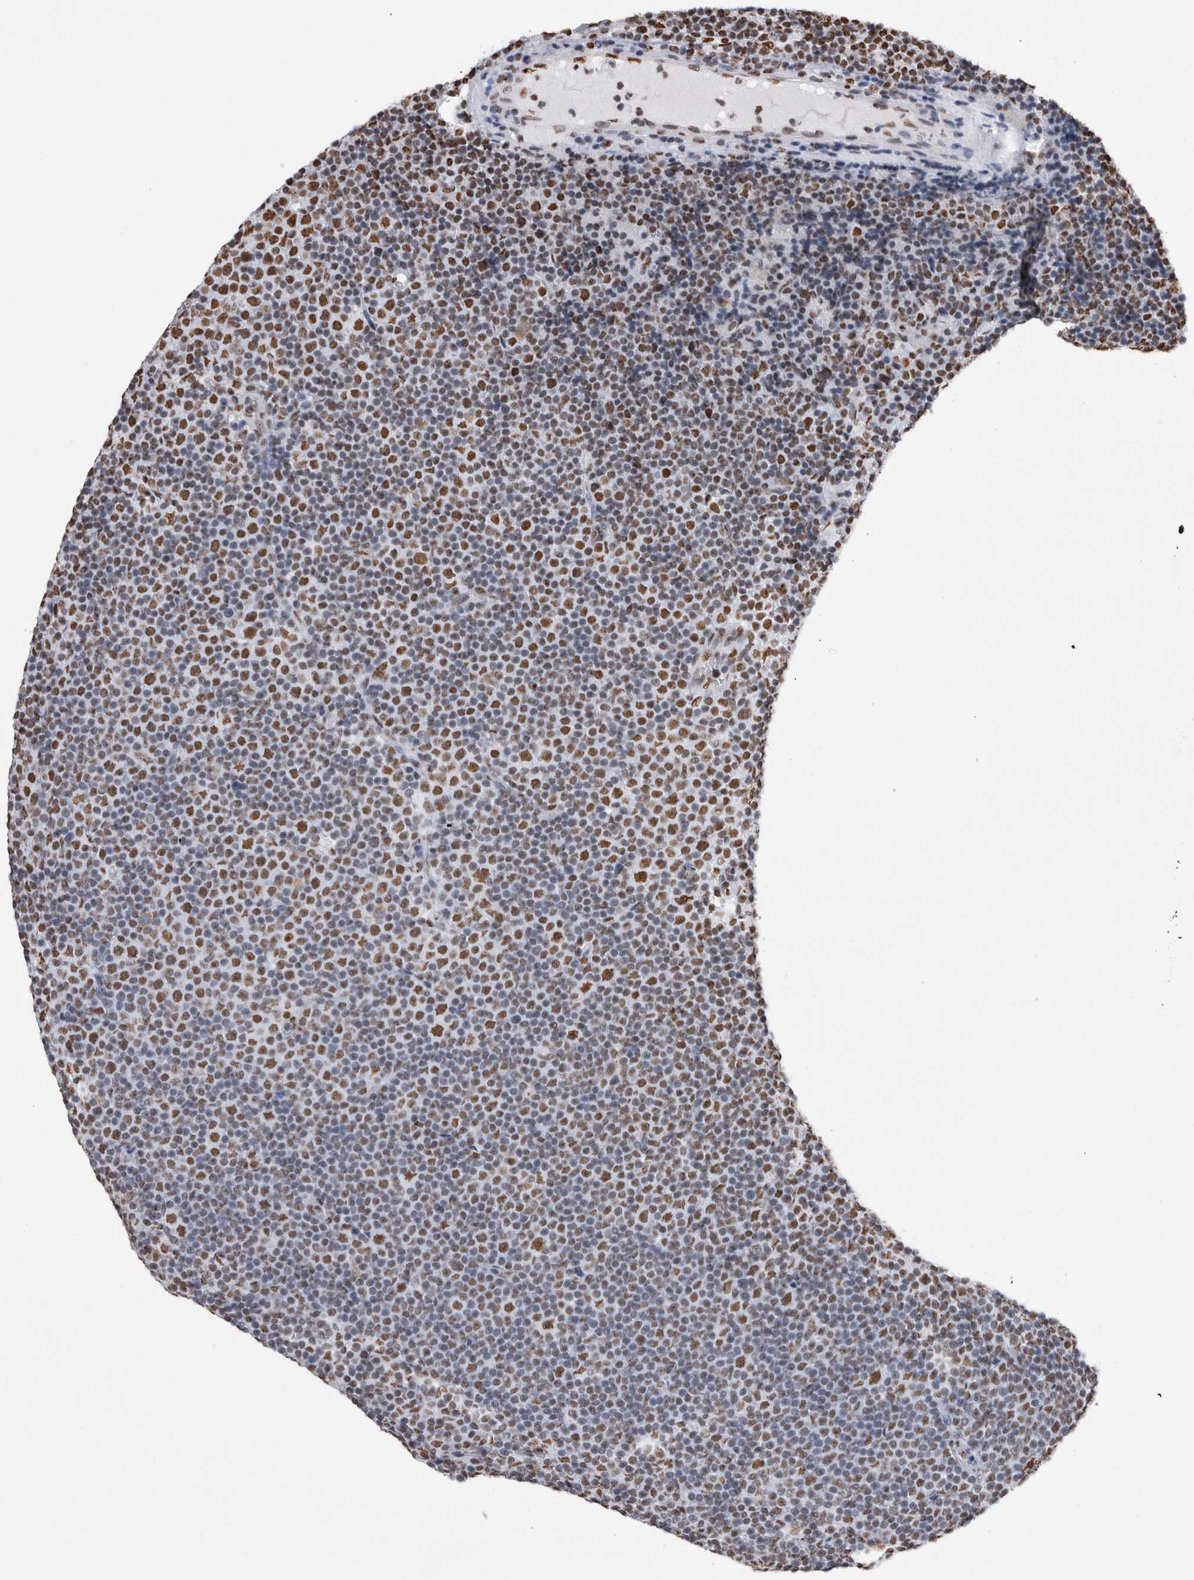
{"staining": {"intensity": "moderate", "quantity": "25%-75%", "location": "nuclear"}, "tissue": "lymphoma", "cell_type": "Tumor cells", "image_type": "cancer", "snomed": [{"axis": "morphology", "description": "Malignant lymphoma, non-Hodgkin's type, Low grade"}, {"axis": "topography", "description": "Lymph node"}], "caption": "A histopathology image of human lymphoma stained for a protein shows moderate nuclear brown staining in tumor cells.", "gene": "ALPK3", "patient": {"sex": "female", "age": 67}}